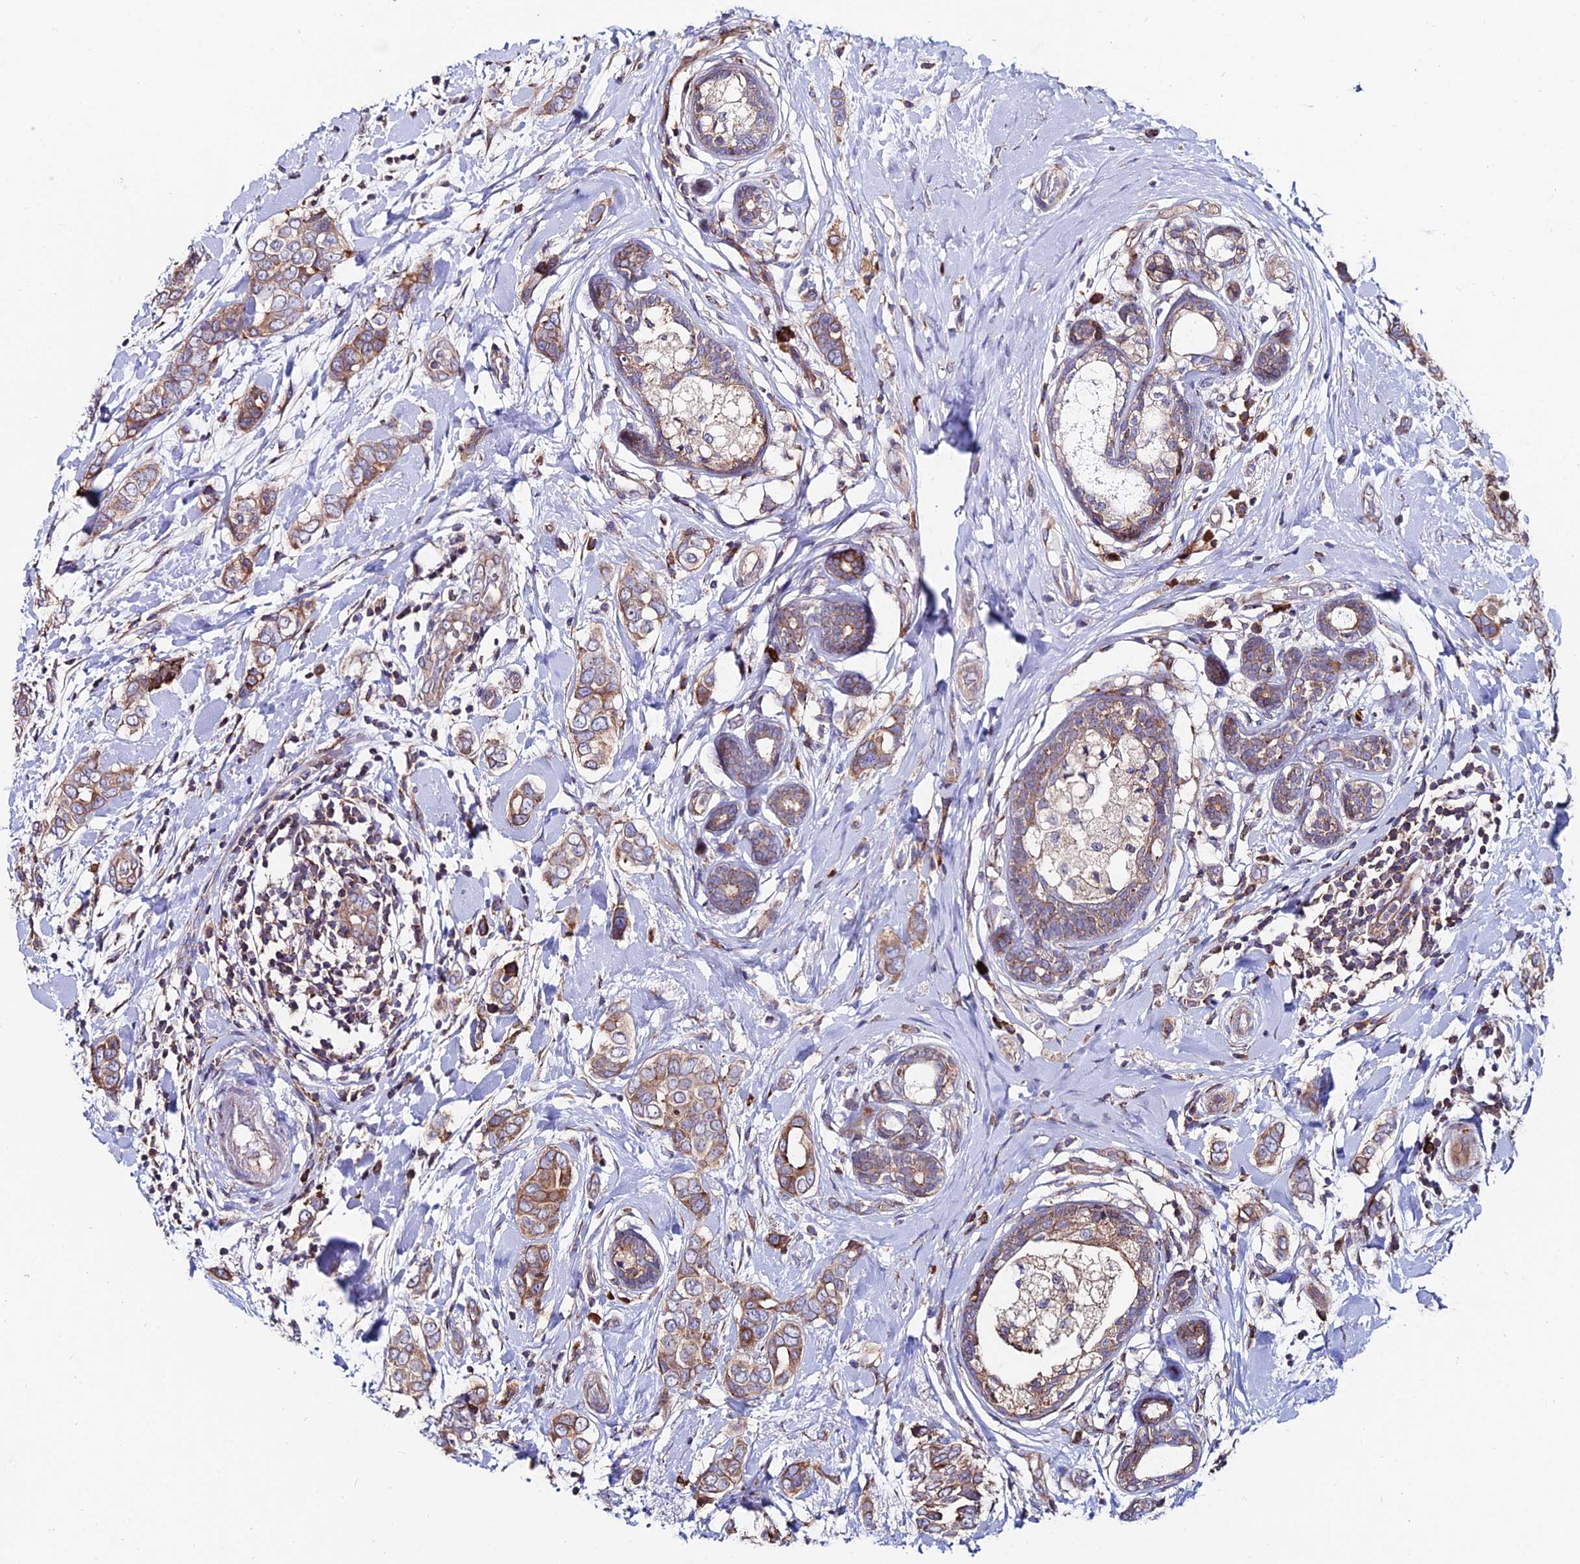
{"staining": {"intensity": "moderate", "quantity": ">75%", "location": "cytoplasmic/membranous"}, "tissue": "breast cancer", "cell_type": "Tumor cells", "image_type": "cancer", "snomed": [{"axis": "morphology", "description": "Lobular carcinoma"}, {"axis": "topography", "description": "Breast"}], "caption": "Moderate cytoplasmic/membranous protein expression is appreciated in approximately >75% of tumor cells in lobular carcinoma (breast). (brown staining indicates protein expression, while blue staining denotes nuclei).", "gene": "EIF3K", "patient": {"sex": "female", "age": 51}}